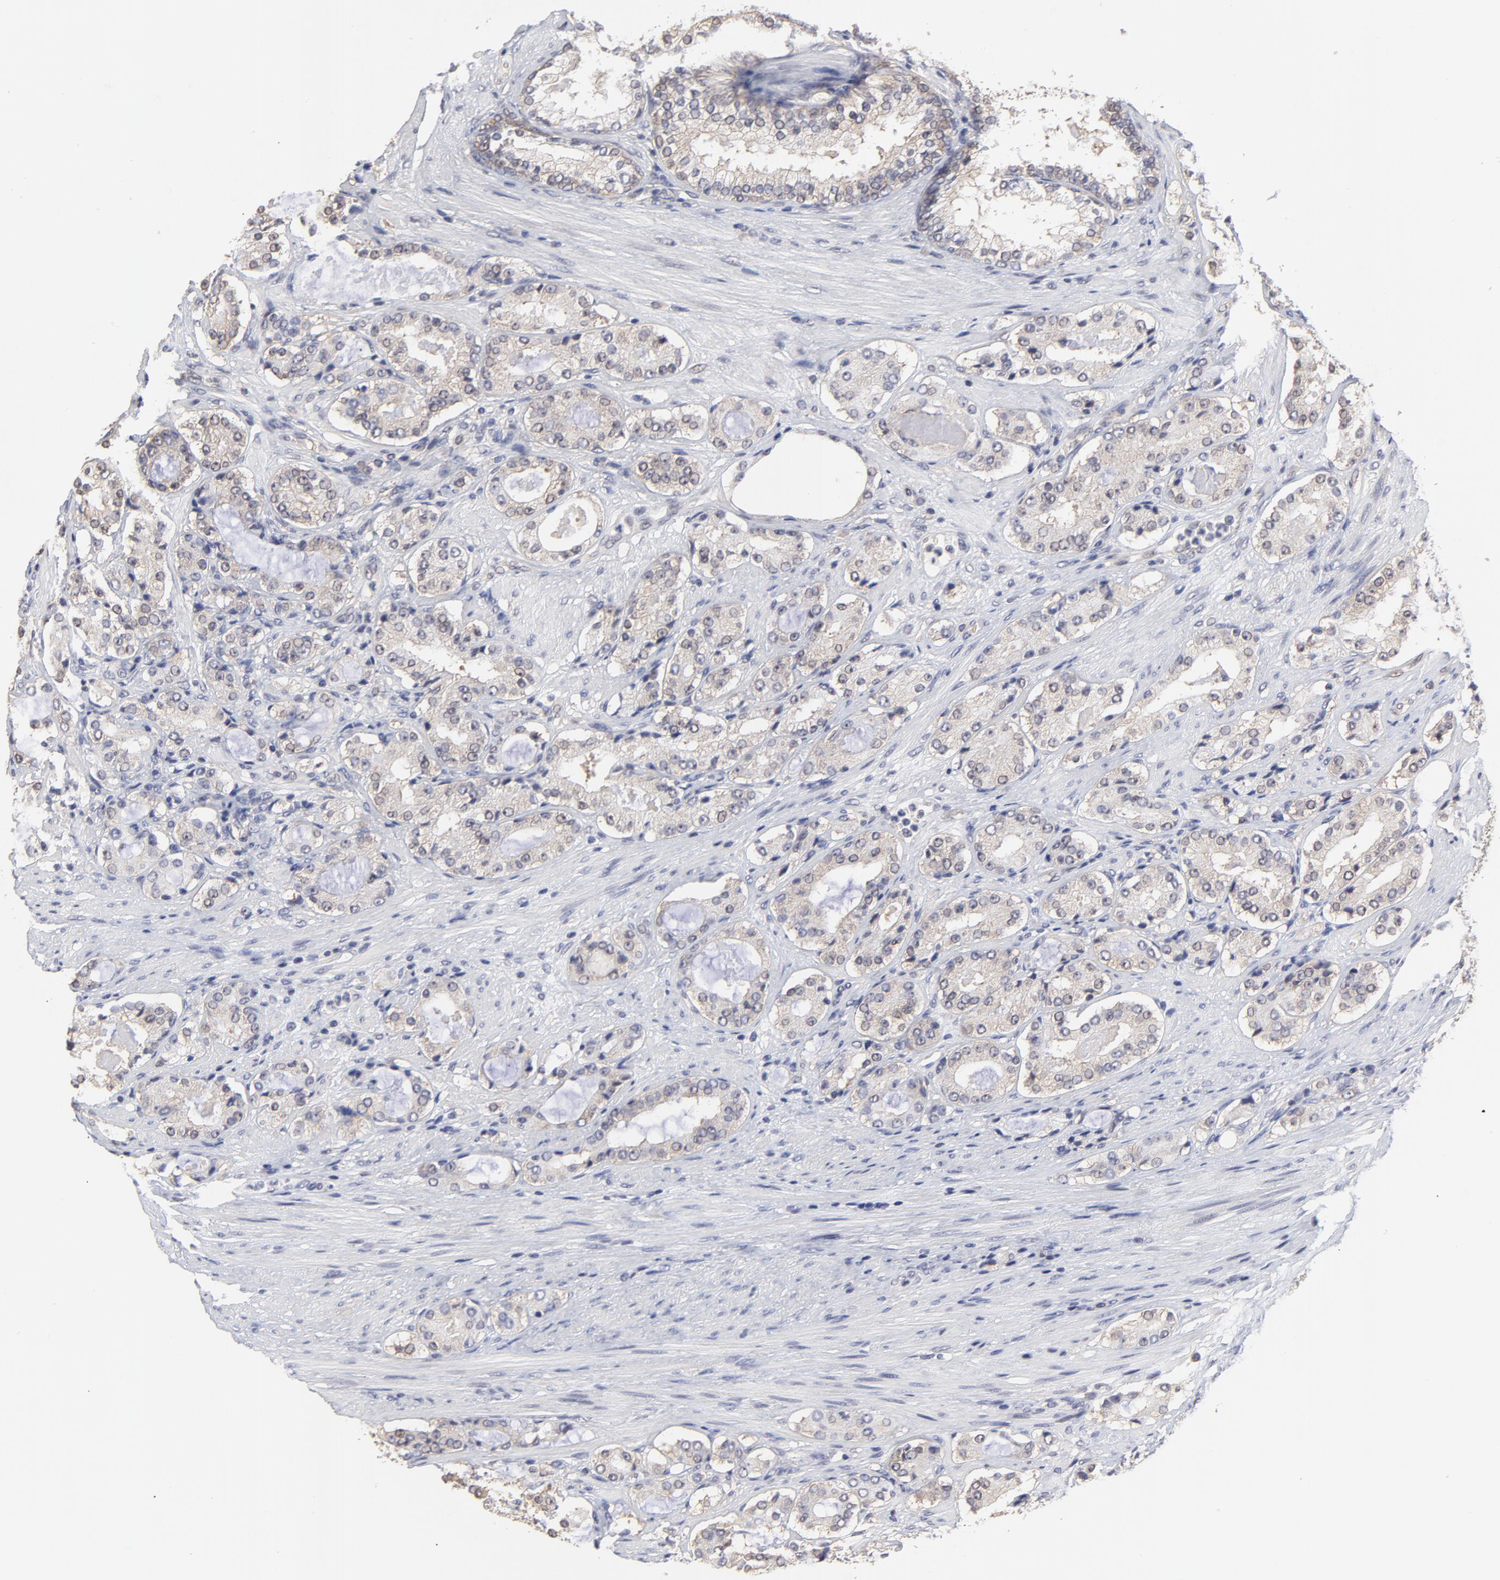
{"staining": {"intensity": "weak", "quantity": "<25%", "location": "cytoplasmic/membranous"}, "tissue": "prostate cancer", "cell_type": "Tumor cells", "image_type": "cancer", "snomed": [{"axis": "morphology", "description": "Adenocarcinoma, High grade"}, {"axis": "topography", "description": "Prostate"}], "caption": "Immunohistochemical staining of human prostate adenocarcinoma (high-grade) shows no significant expression in tumor cells.", "gene": "CCT2", "patient": {"sex": "male", "age": 72}}